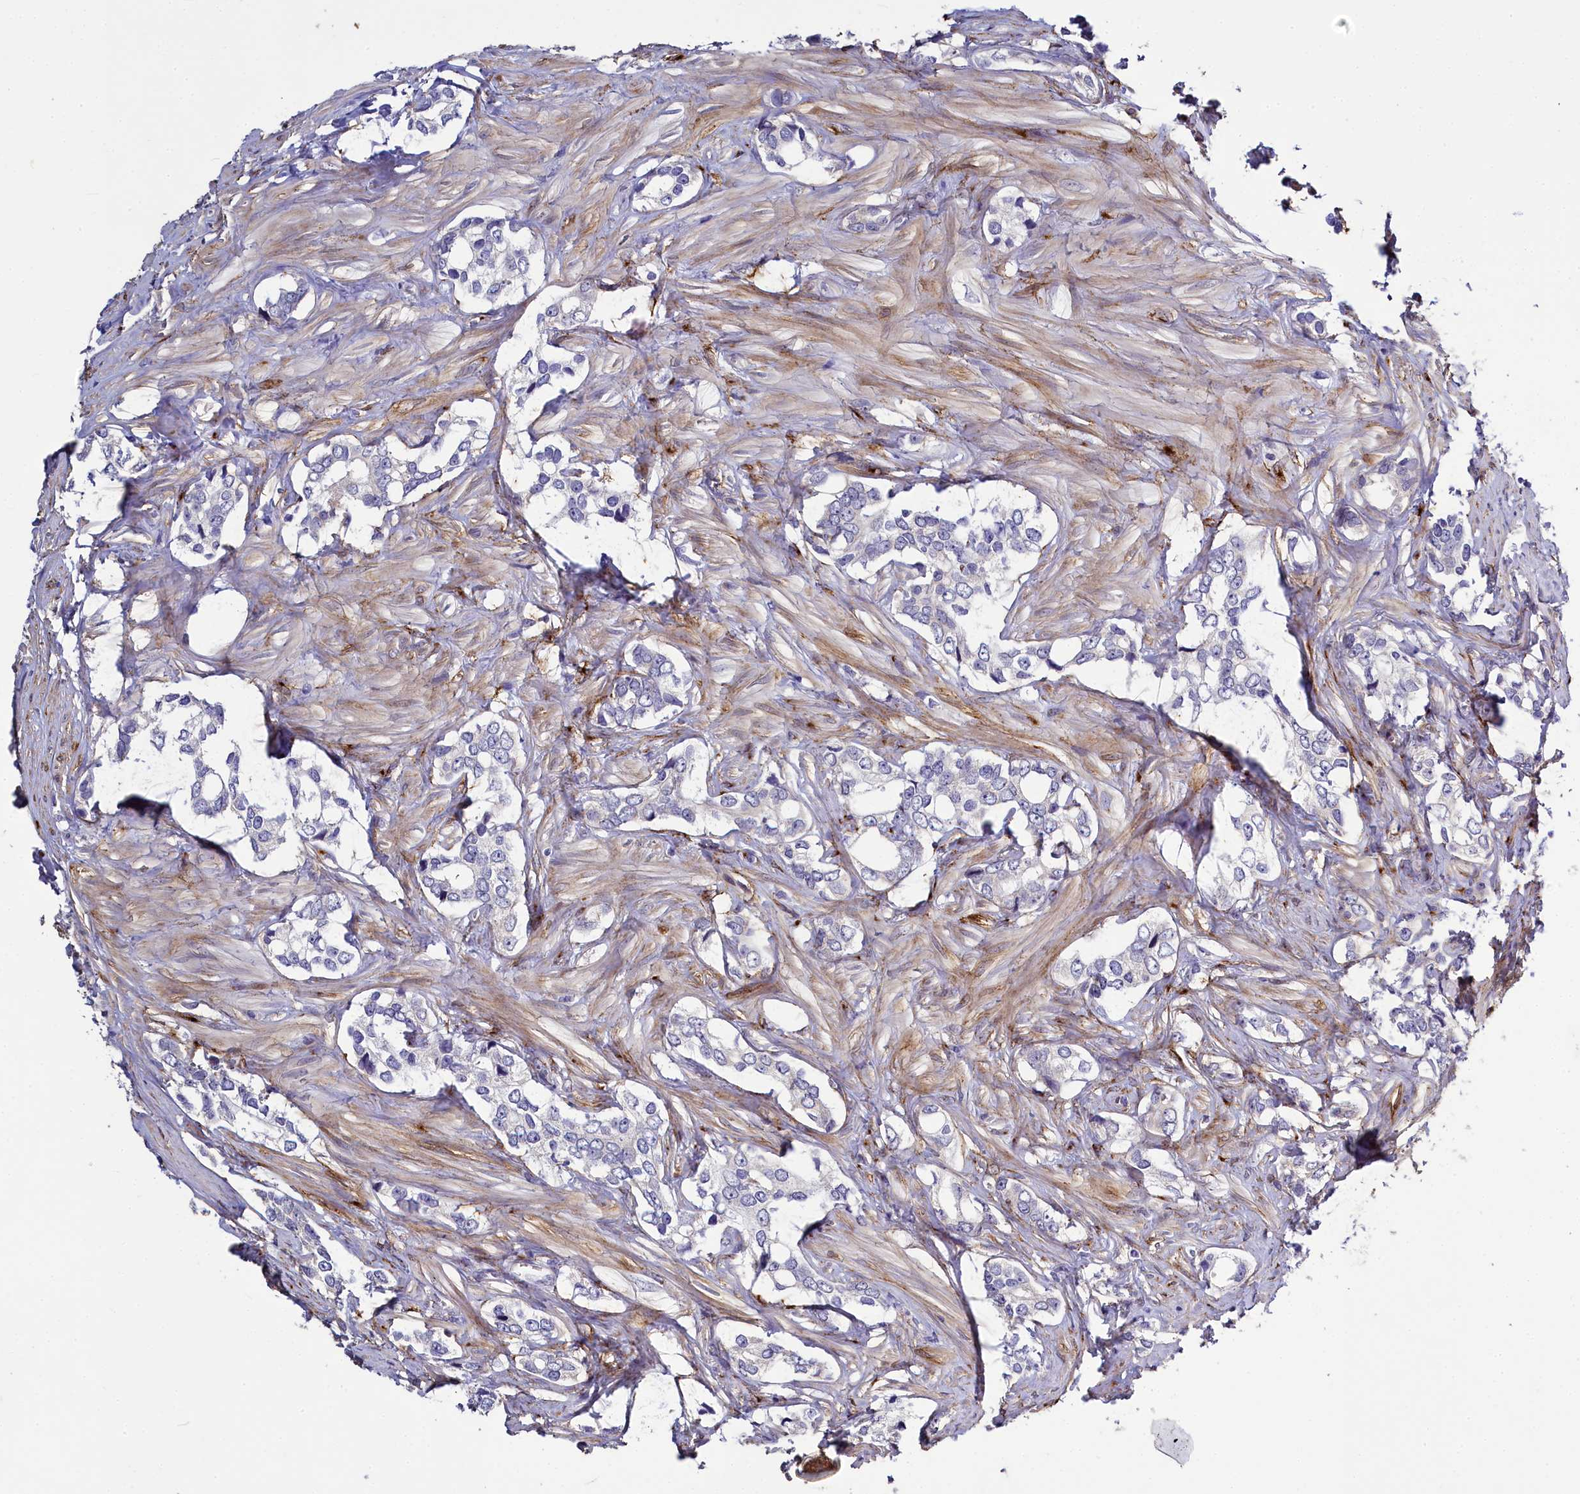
{"staining": {"intensity": "negative", "quantity": "none", "location": "none"}, "tissue": "prostate cancer", "cell_type": "Tumor cells", "image_type": "cancer", "snomed": [{"axis": "morphology", "description": "Adenocarcinoma, High grade"}, {"axis": "topography", "description": "Prostate"}], "caption": "The IHC micrograph has no significant staining in tumor cells of adenocarcinoma (high-grade) (prostate) tissue.", "gene": "MRC2", "patient": {"sex": "male", "age": 66}}